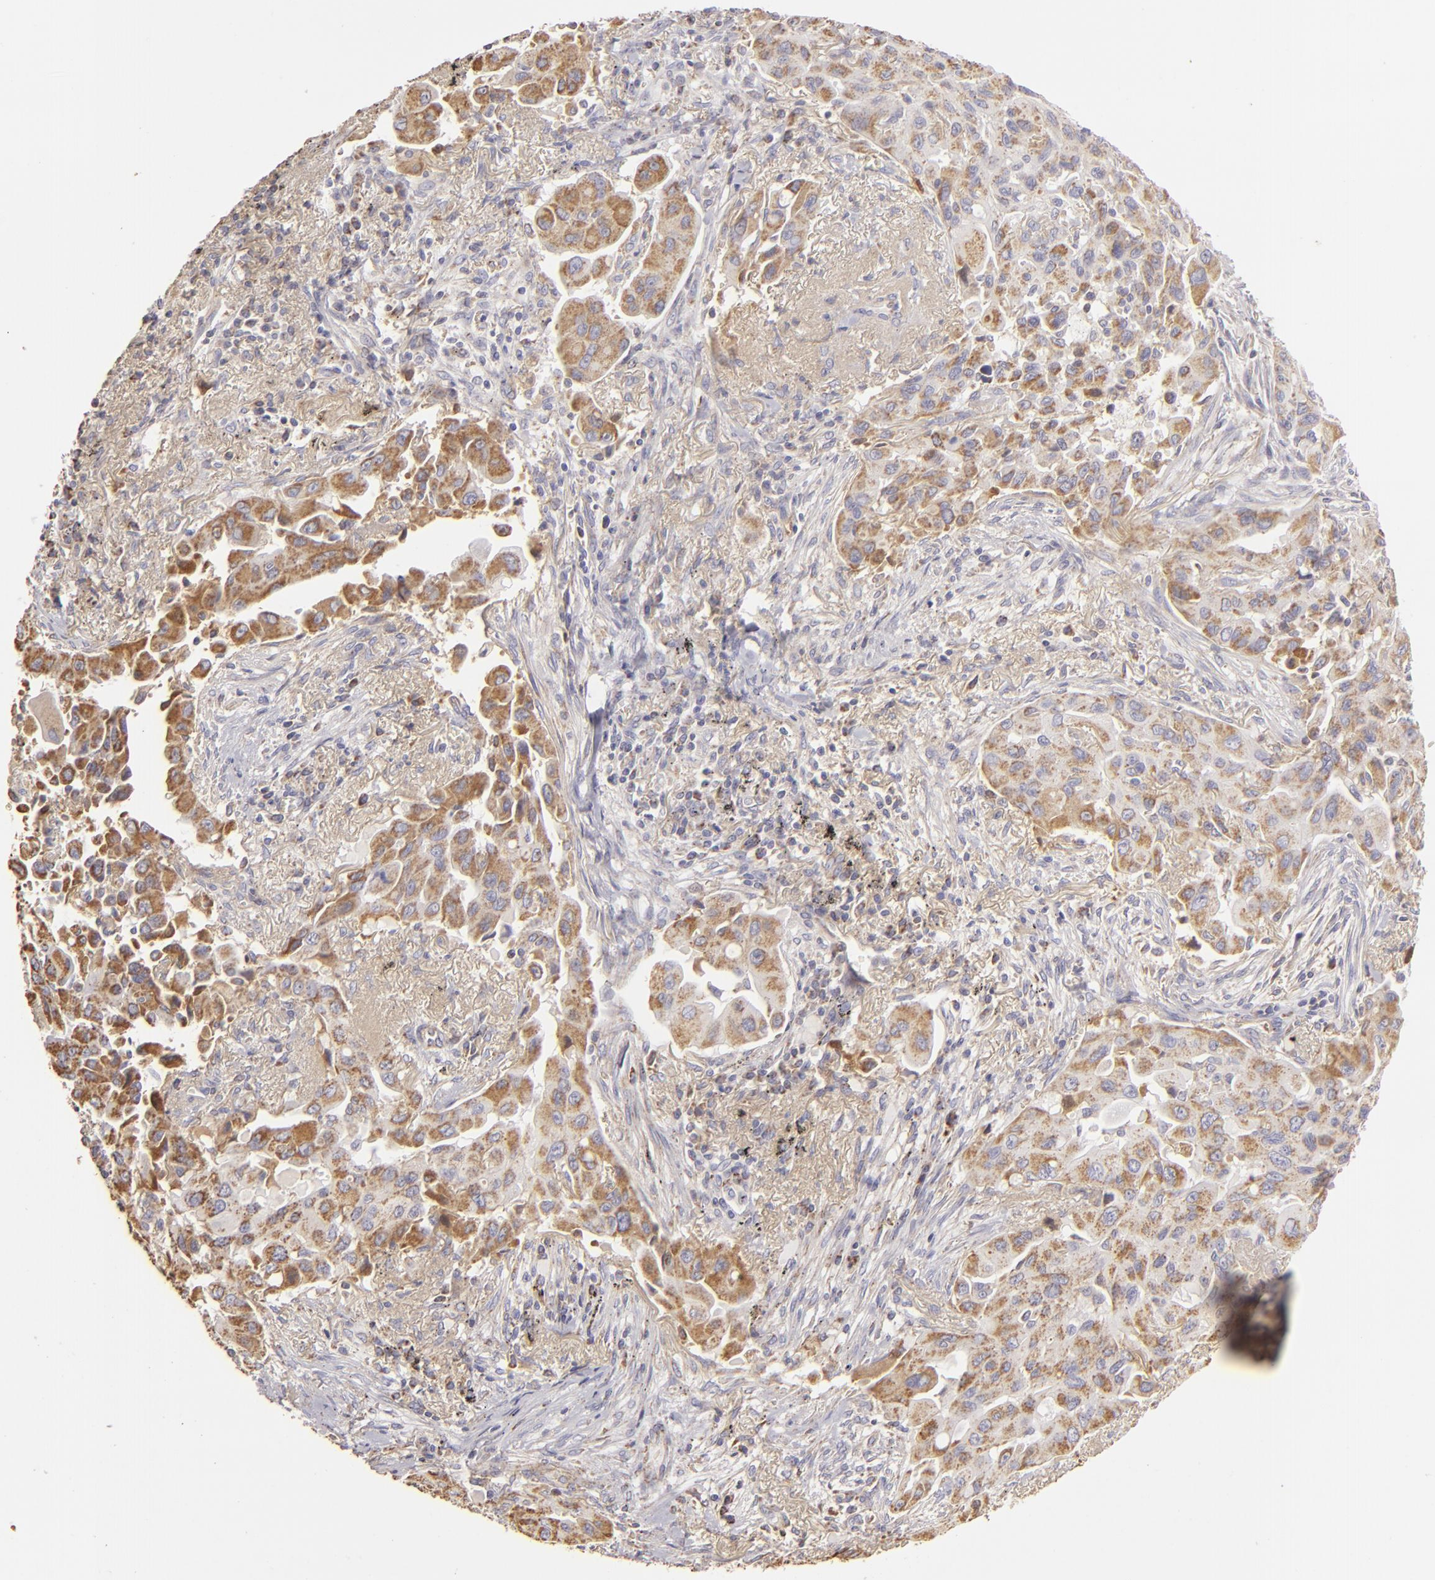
{"staining": {"intensity": "moderate", "quantity": ">75%", "location": "cytoplasmic/membranous"}, "tissue": "lung cancer", "cell_type": "Tumor cells", "image_type": "cancer", "snomed": [{"axis": "morphology", "description": "Adenocarcinoma, NOS"}, {"axis": "topography", "description": "Lung"}], "caption": "DAB (3,3'-diaminobenzidine) immunohistochemical staining of lung cancer (adenocarcinoma) displays moderate cytoplasmic/membranous protein expression in approximately >75% of tumor cells.", "gene": "CFB", "patient": {"sex": "male", "age": 68}}